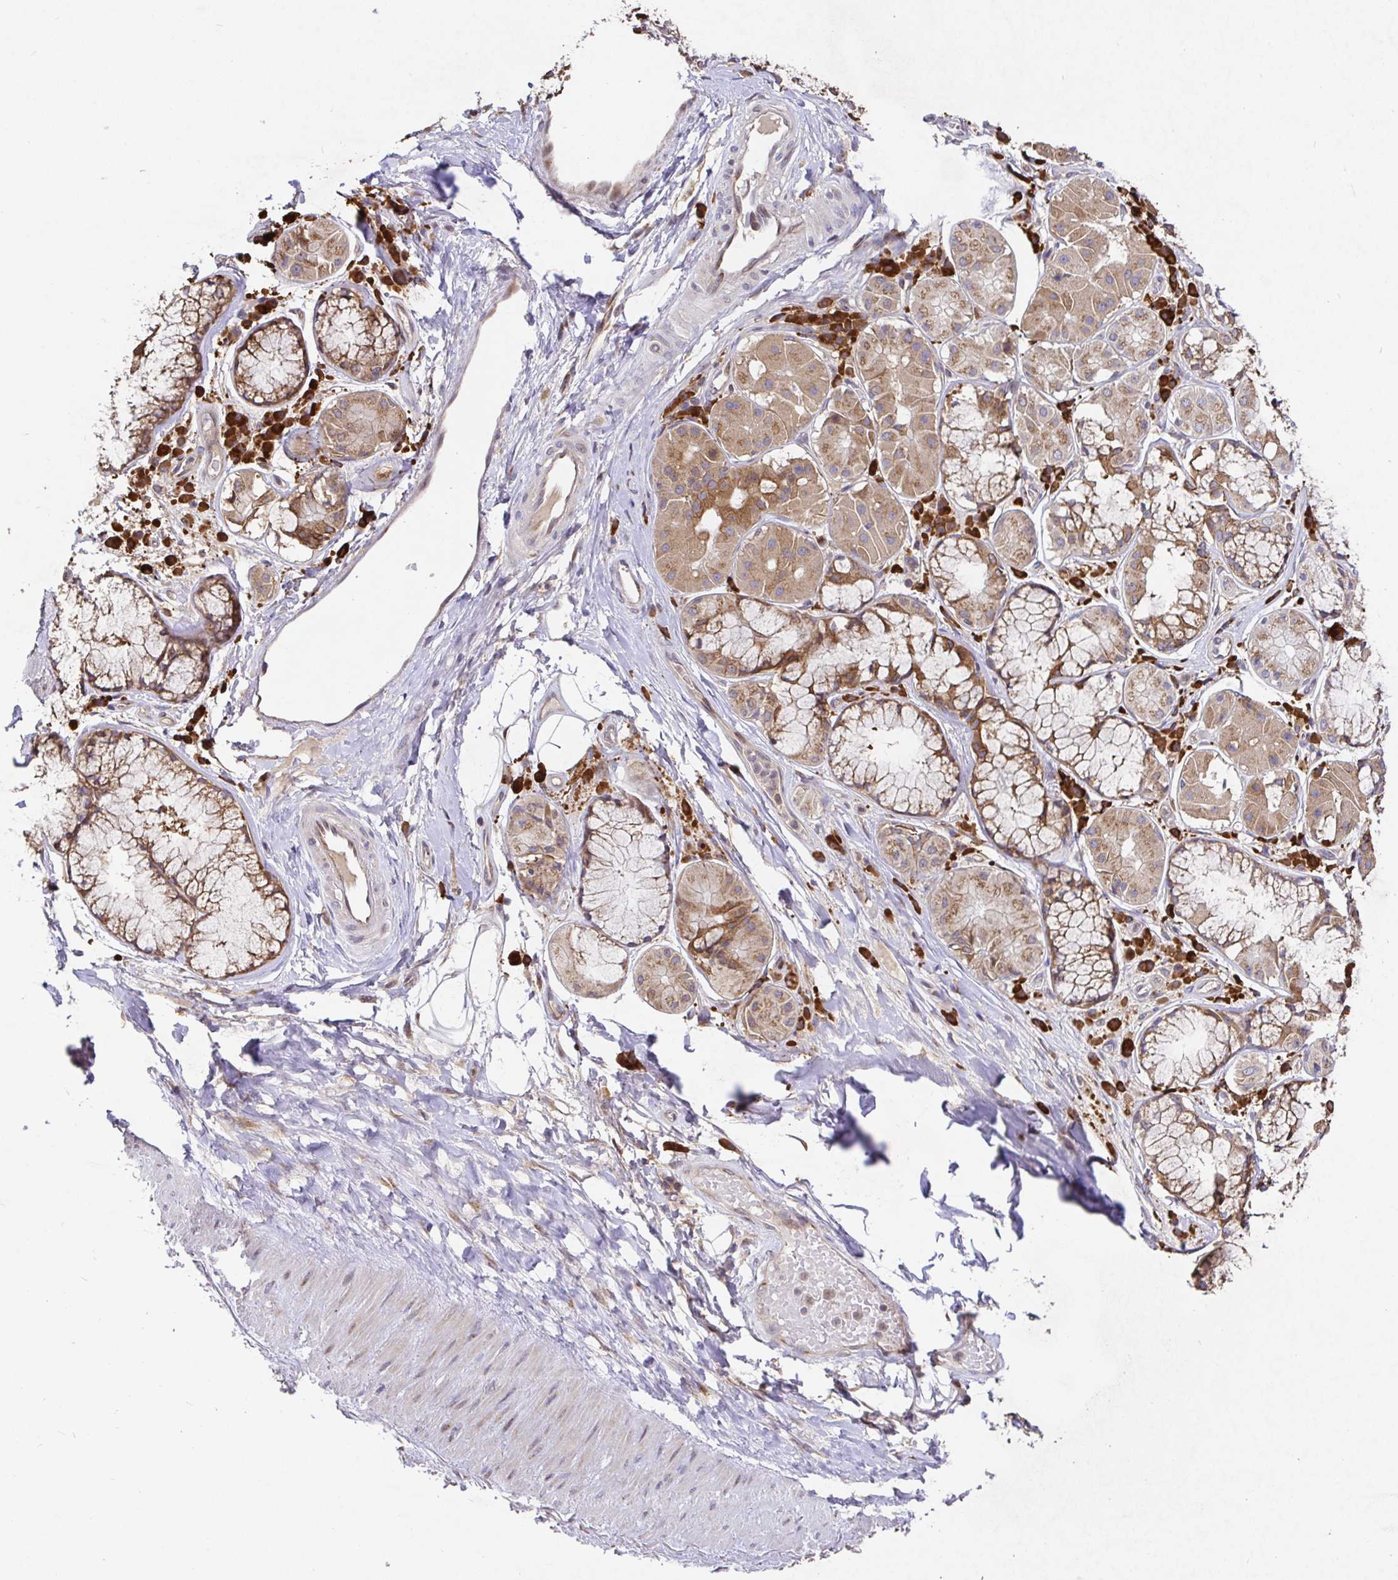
{"staining": {"intensity": "negative", "quantity": "none", "location": "none"}, "tissue": "adipose tissue", "cell_type": "Adipocytes", "image_type": "normal", "snomed": [{"axis": "morphology", "description": "Normal tissue, NOS"}, {"axis": "topography", "description": "Cartilage tissue"}, {"axis": "topography", "description": "Bronchus"}], "caption": "Immunohistochemical staining of unremarkable adipose tissue shows no significant expression in adipocytes. (Immunohistochemistry (ihc), brightfield microscopy, high magnification).", "gene": "ELP1", "patient": {"sex": "male", "age": 64}}